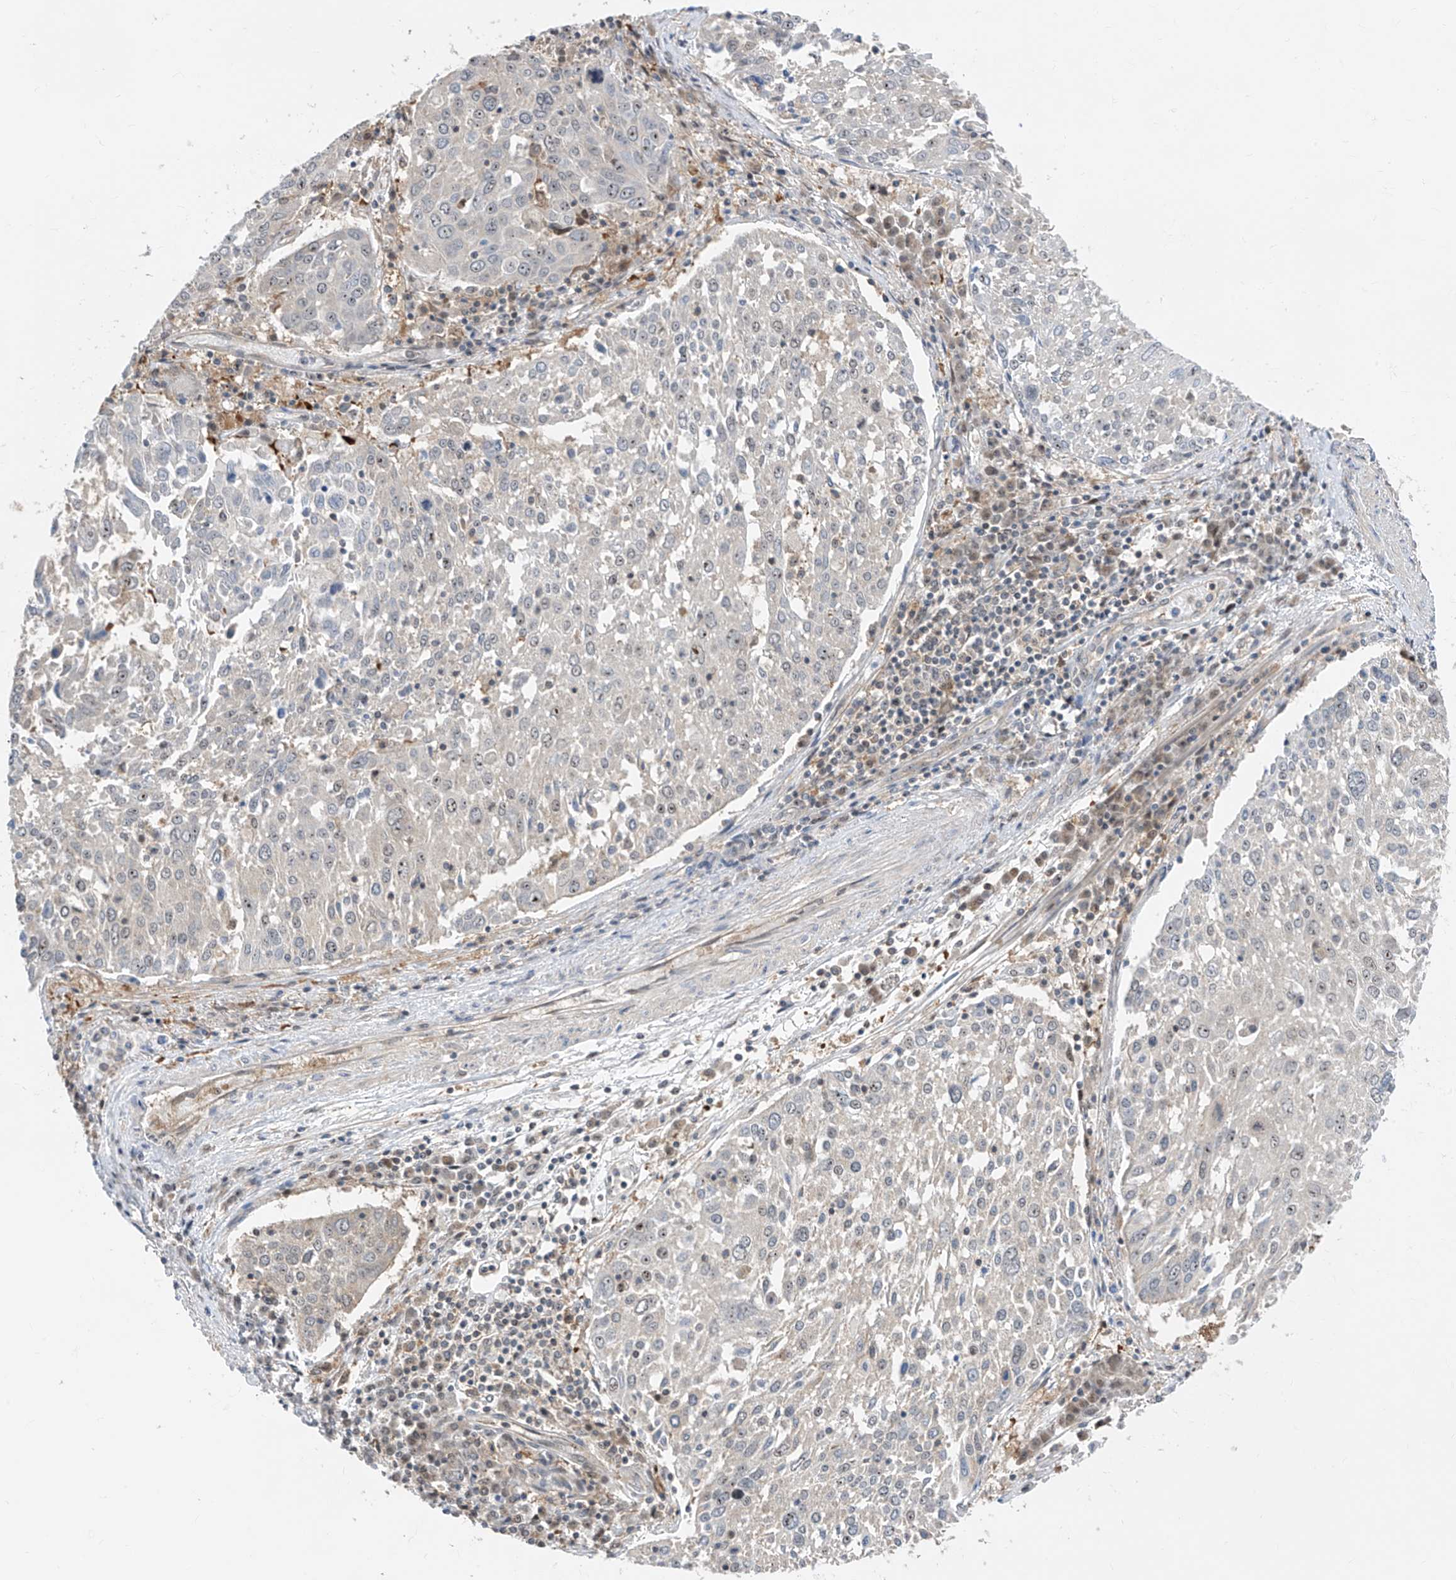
{"staining": {"intensity": "negative", "quantity": "none", "location": "none"}, "tissue": "lung cancer", "cell_type": "Tumor cells", "image_type": "cancer", "snomed": [{"axis": "morphology", "description": "Squamous cell carcinoma, NOS"}, {"axis": "topography", "description": "Lung"}], "caption": "Immunohistochemistry (IHC) image of neoplastic tissue: human lung cancer (squamous cell carcinoma) stained with DAB (3,3'-diaminobenzidine) shows no significant protein expression in tumor cells.", "gene": "TTC38", "patient": {"sex": "male", "age": 65}}